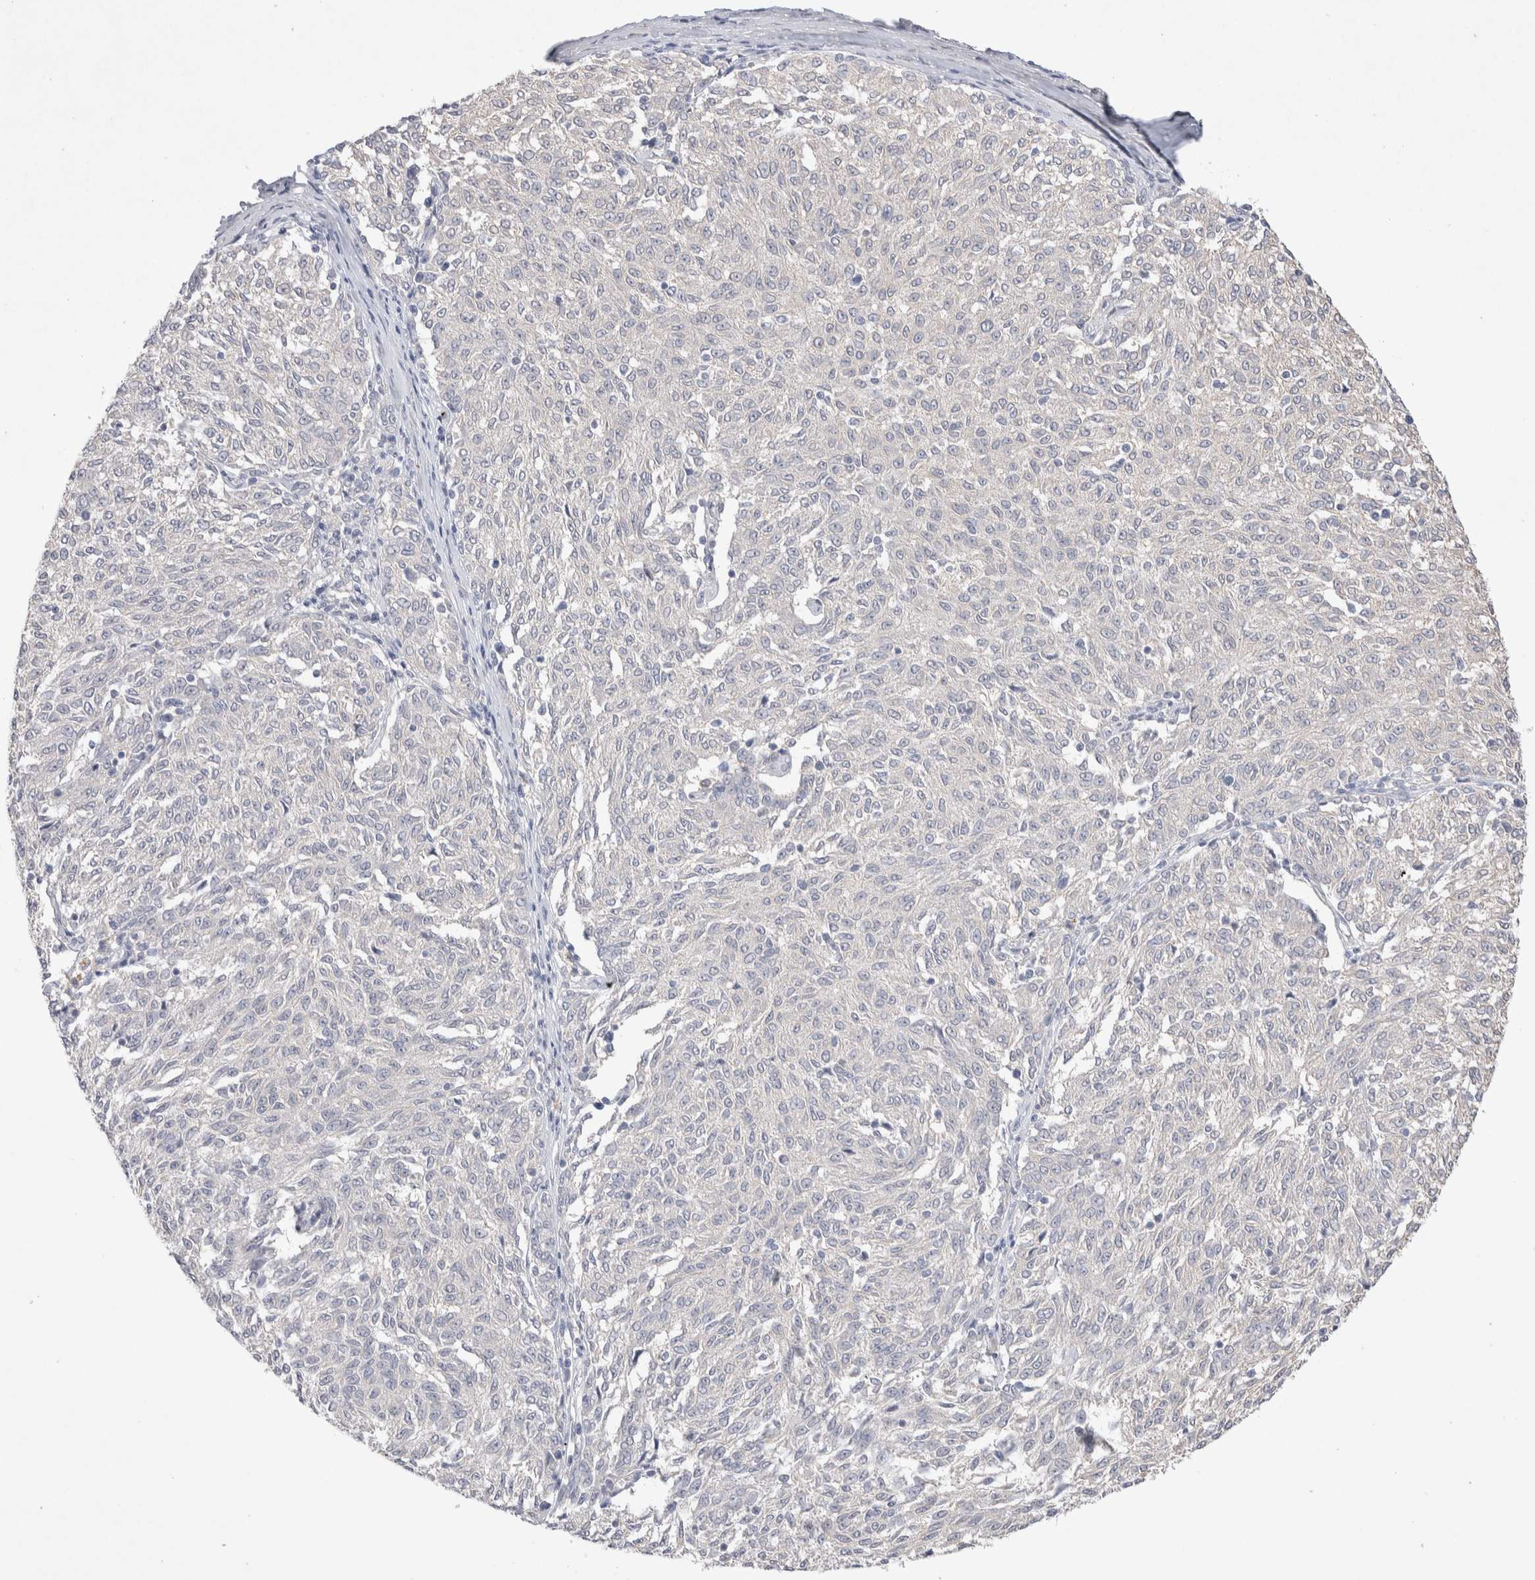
{"staining": {"intensity": "negative", "quantity": "none", "location": "none"}, "tissue": "melanoma", "cell_type": "Tumor cells", "image_type": "cancer", "snomed": [{"axis": "morphology", "description": "Malignant melanoma, NOS"}, {"axis": "topography", "description": "Skin"}], "caption": "A high-resolution photomicrograph shows immunohistochemistry (IHC) staining of melanoma, which exhibits no significant expression in tumor cells.", "gene": "FFAR2", "patient": {"sex": "female", "age": 72}}